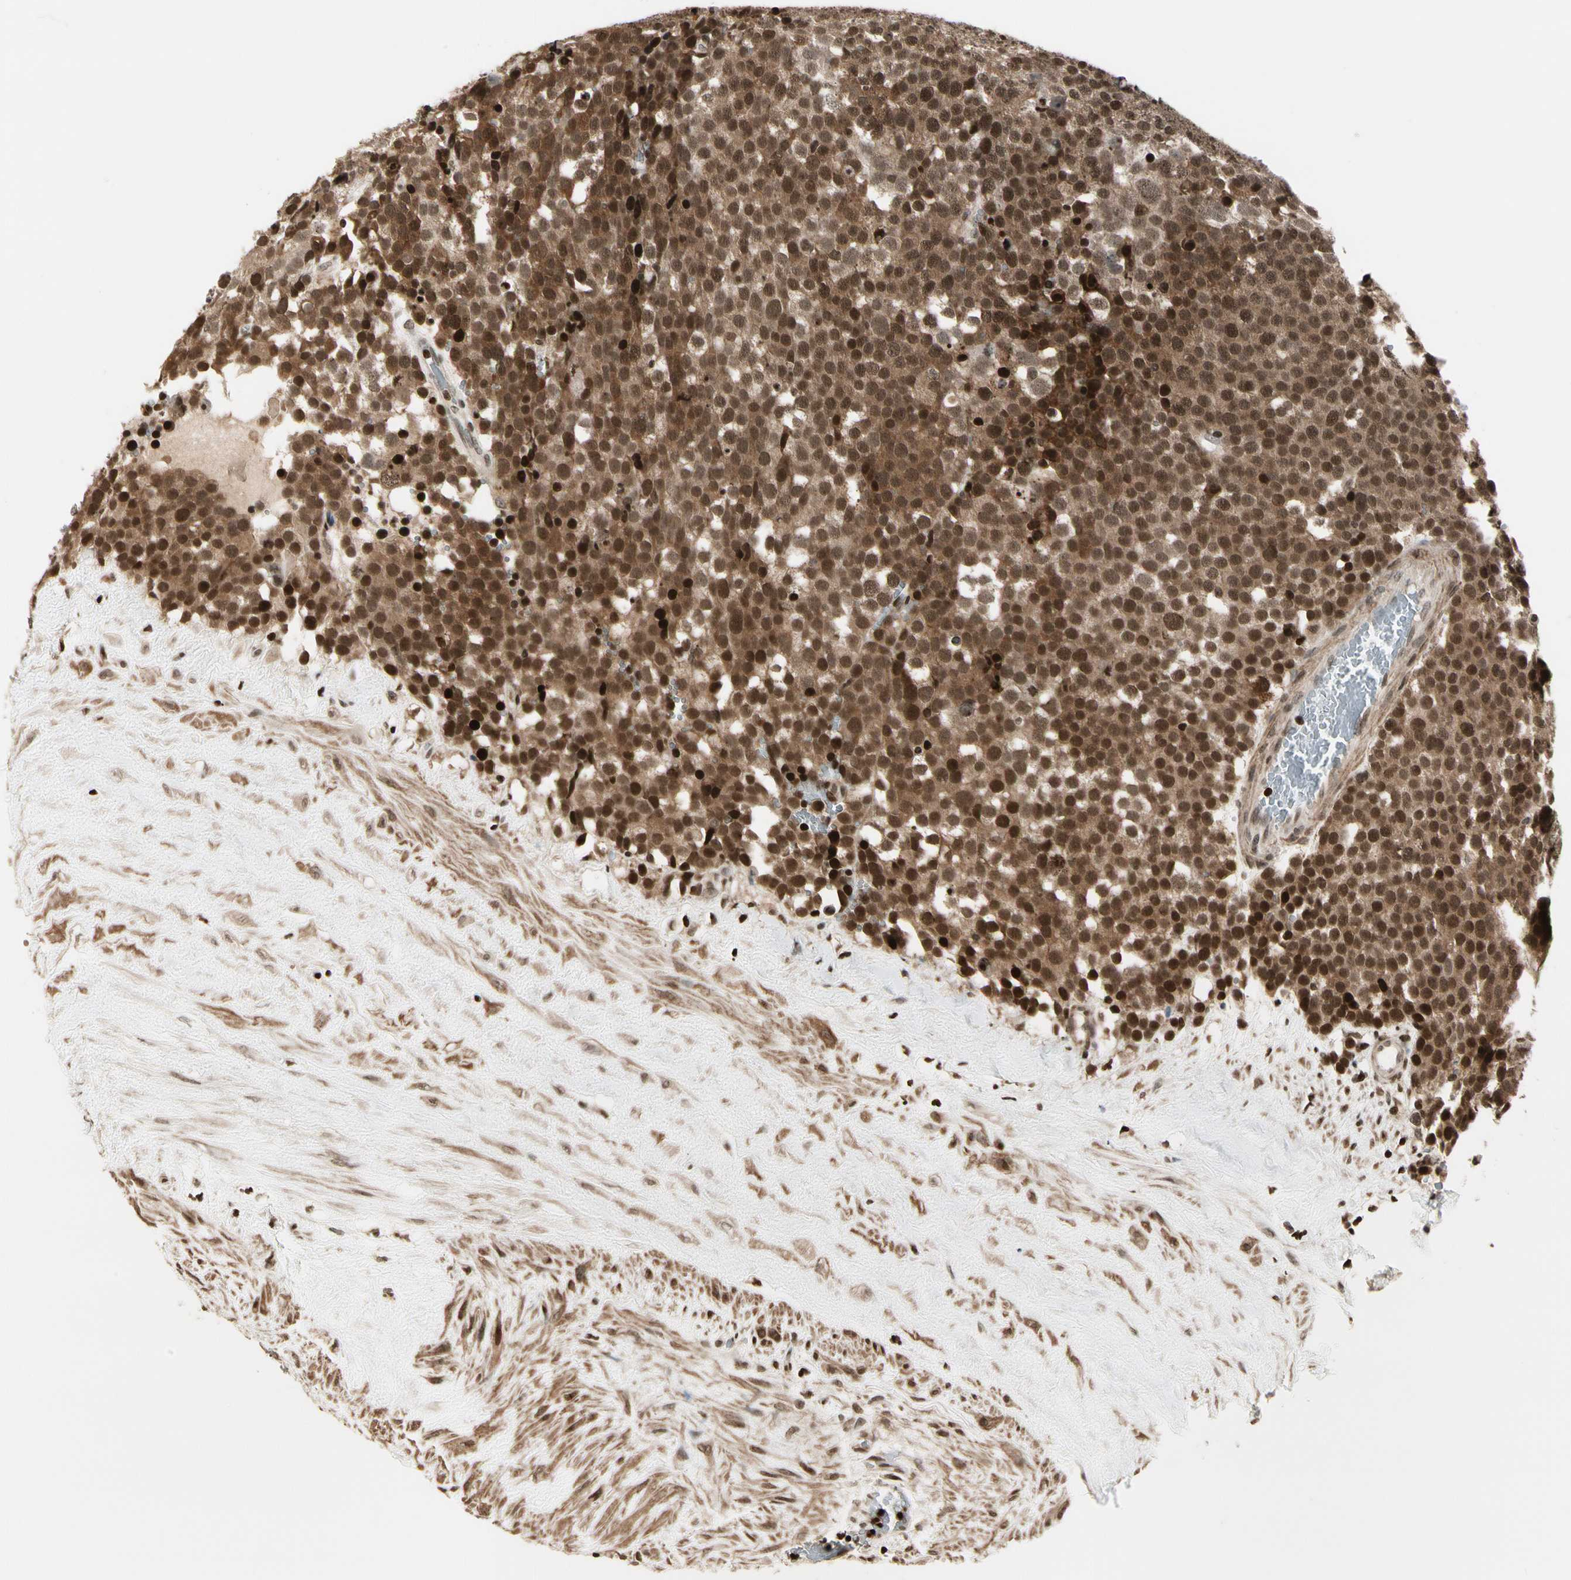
{"staining": {"intensity": "strong", "quantity": ">75%", "location": "cytoplasmic/membranous,nuclear"}, "tissue": "testis cancer", "cell_type": "Tumor cells", "image_type": "cancer", "snomed": [{"axis": "morphology", "description": "Seminoma, NOS"}, {"axis": "topography", "description": "Testis"}], "caption": "An image showing strong cytoplasmic/membranous and nuclear expression in about >75% of tumor cells in testis seminoma, as visualized by brown immunohistochemical staining.", "gene": "TSHZ3", "patient": {"sex": "male", "age": 71}}